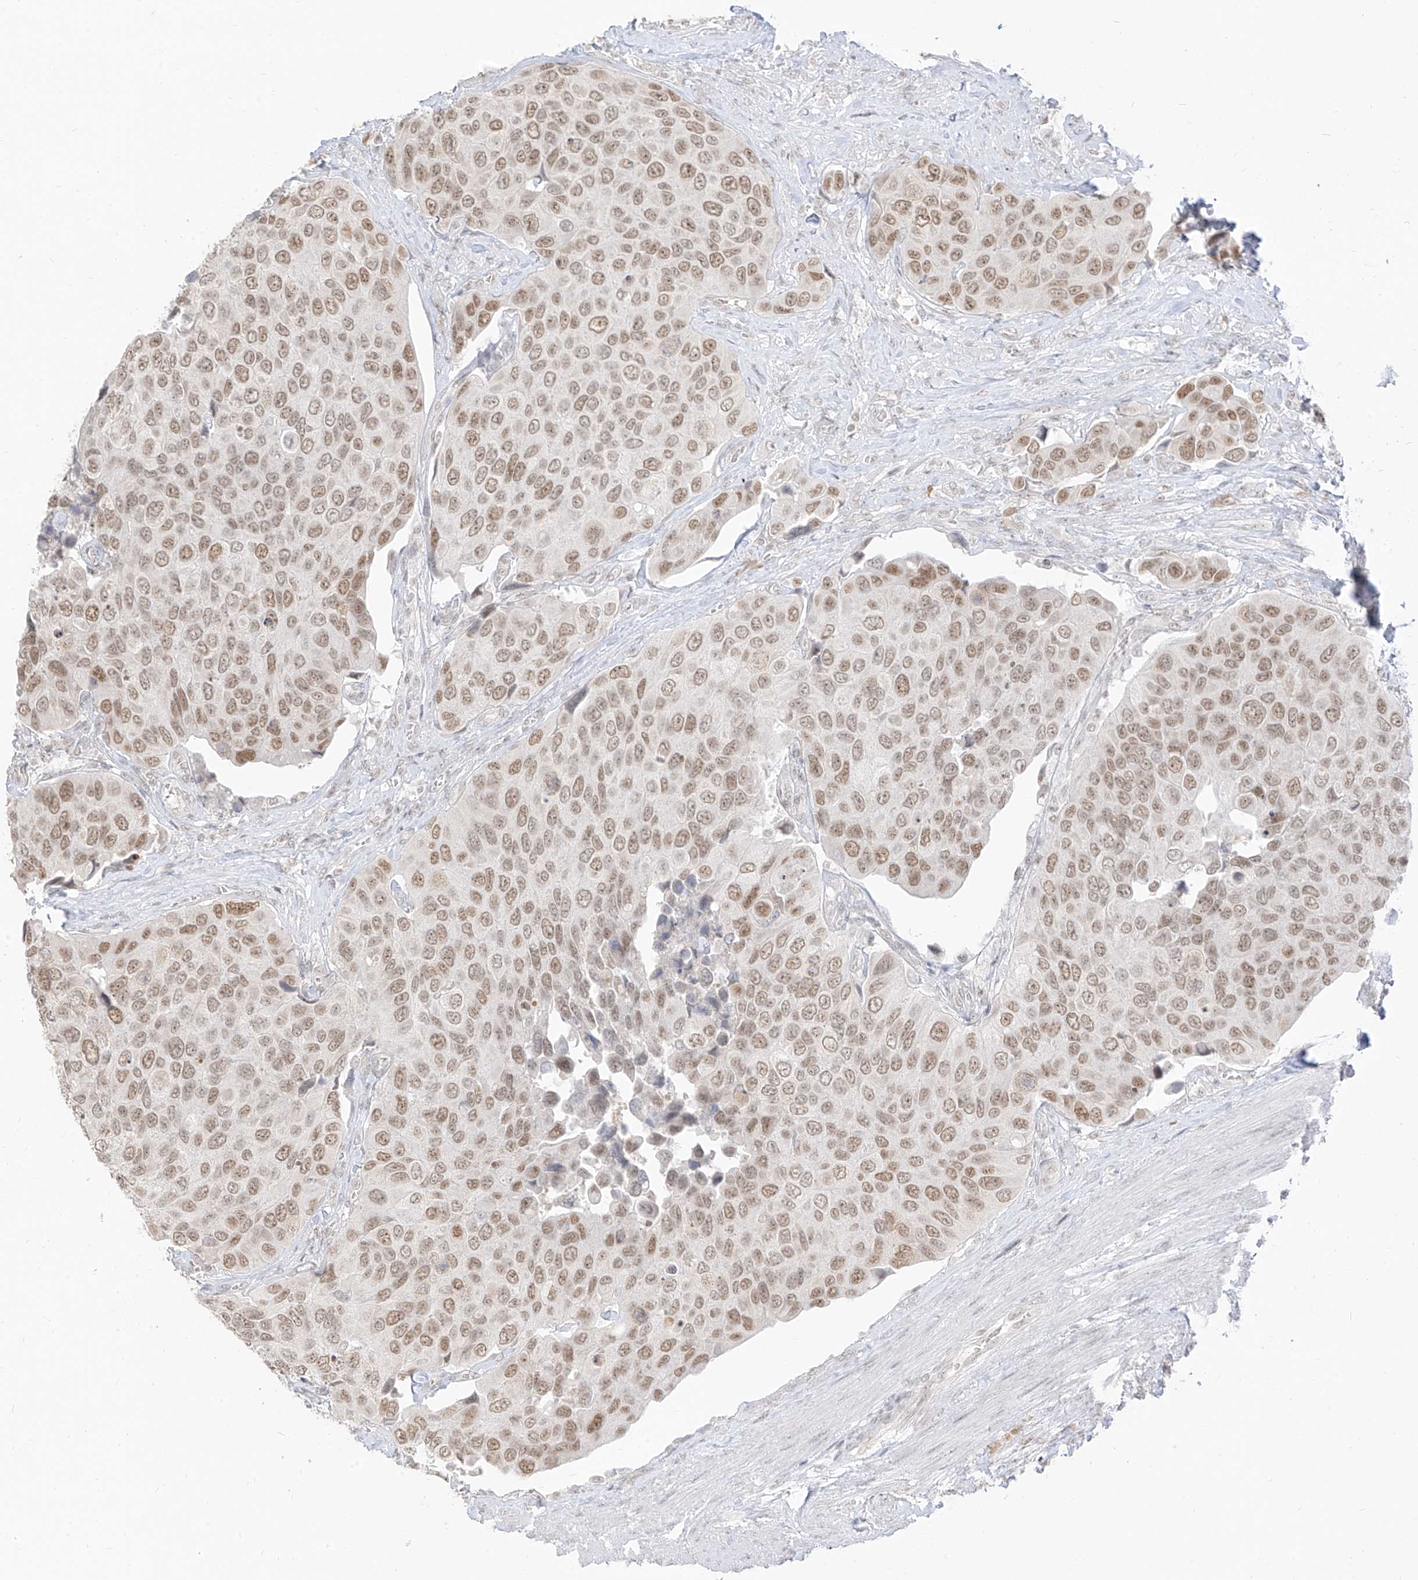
{"staining": {"intensity": "moderate", "quantity": ">75%", "location": "nuclear"}, "tissue": "urothelial cancer", "cell_type": "Tumor cells", "image_type": "cancer", "snomed": [{"axis": "morphology", "description": "Urothelial carcinoma, High grade"}, {"axis": "topography", "description": "Urinary bladder"}], "caption": "Human high-grade urothelial carcinoma stained with a brown dye displays moderate nuclear positive staining in approximately >75% of tumor cells.", "gene": "SUPT5H", "patient": {"sex": "male", "age": 74}}